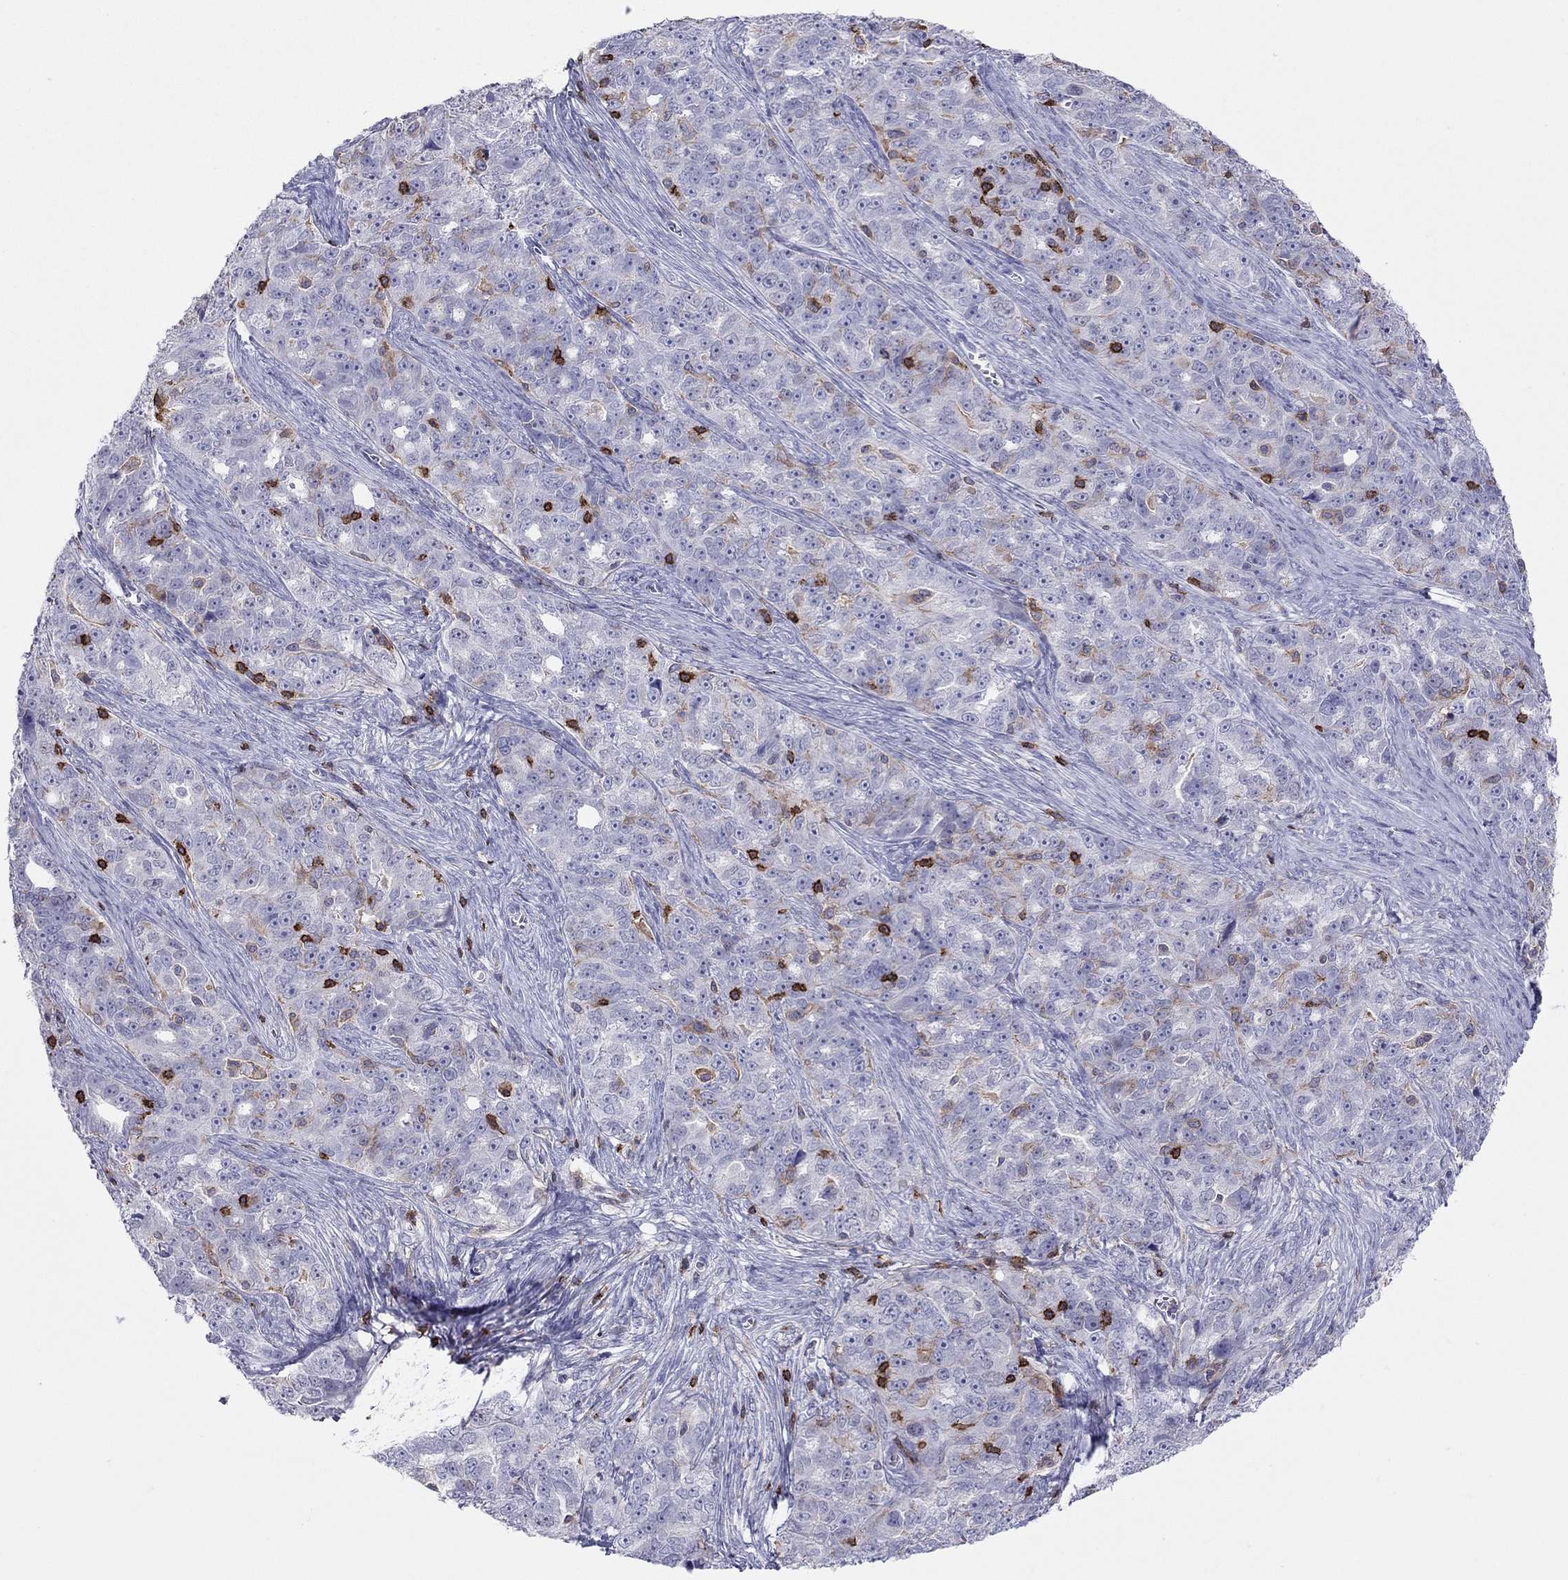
{"staining": {"intensity": "negative", "quantity": "none", "location": "none"}, "tissue": "ovarian cancer", "cell_type": "Tumor cells", "image_type": "cancer", "snomed": [{"axis": "morphology", "description": "Cystadenocarcinoma, serous, NOS"}, {"axis": "topography", "description": "Ovary"}], "caption": "This is a histopathology image of immunohistochemistry staining of ovarian serous cystadenocarcinoma, which shows no positivity in tumor cells. The staining is performed using DAB (3,3'-diaminobenzidine) brown chromogen with nuclei counter-stained in using hematoxylin.", "gene": "MND1", "patient": {"sex": "female", "age": 51}}